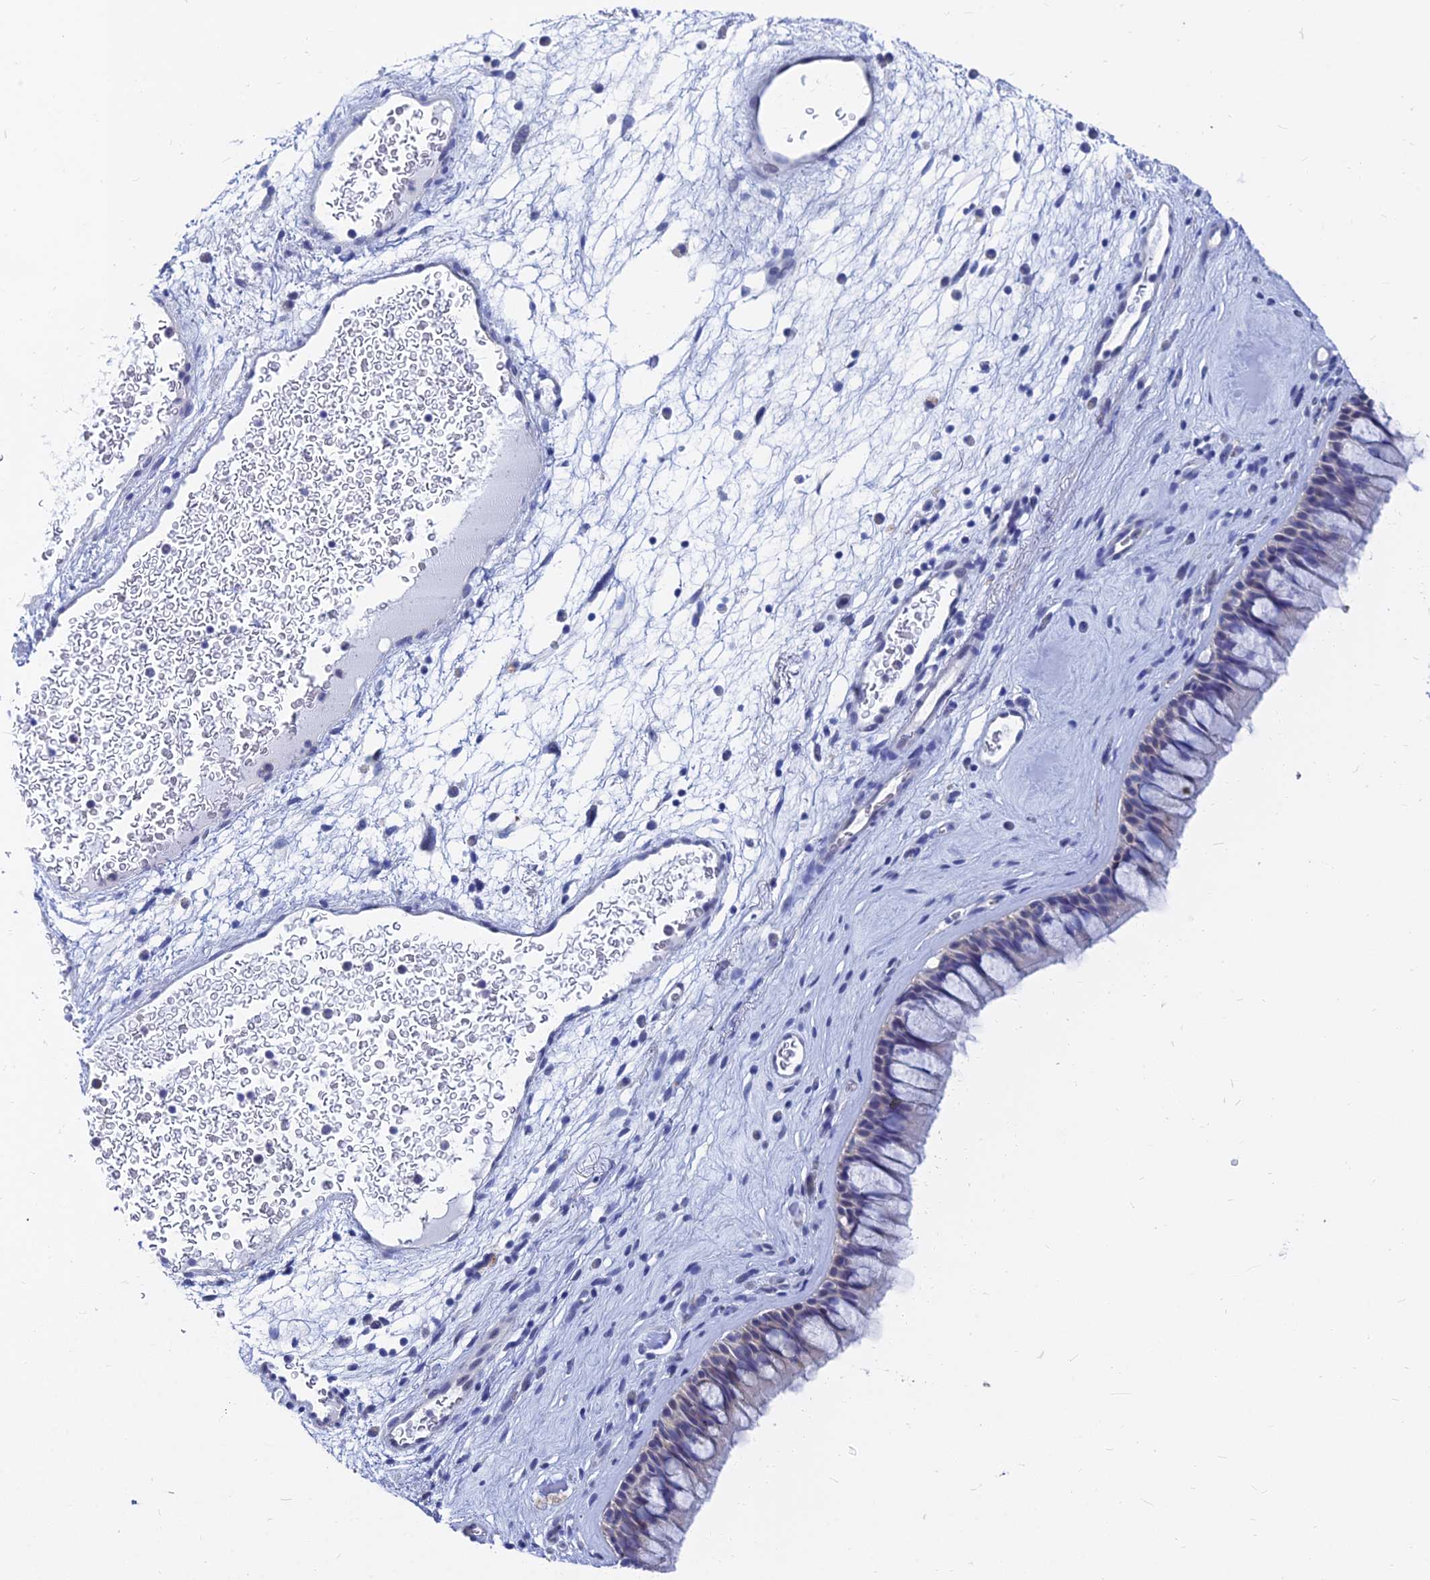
{"staining": {"intensity": "weak", "quantity": "25%-75%", "location": "cytoplasmic/membranous"}, "tissue": "nasopharynx", "cell_type": "Respiratory epithelial cells", "image_type": "normal", "snomed": [{"axis": "morphology", "description": "Normal tissue, NOS"}, {"axis": "morphology", "description": "Inflammation, NOS"}, {"axis": "morphology", "description": "Malignant melanoma, Metastatic site"}, {"axis": "topography", "description": "Nasopharynx"}], "caption": "Immunohistochemical staining of benign nasopharynx exhibits low levels of weak cytoplasmic/membranous positivity in about 25%-75% of respiratory epithelial cells.", "gene": "B3GALT4", "patient": {"sex": "male", "age": 70}}